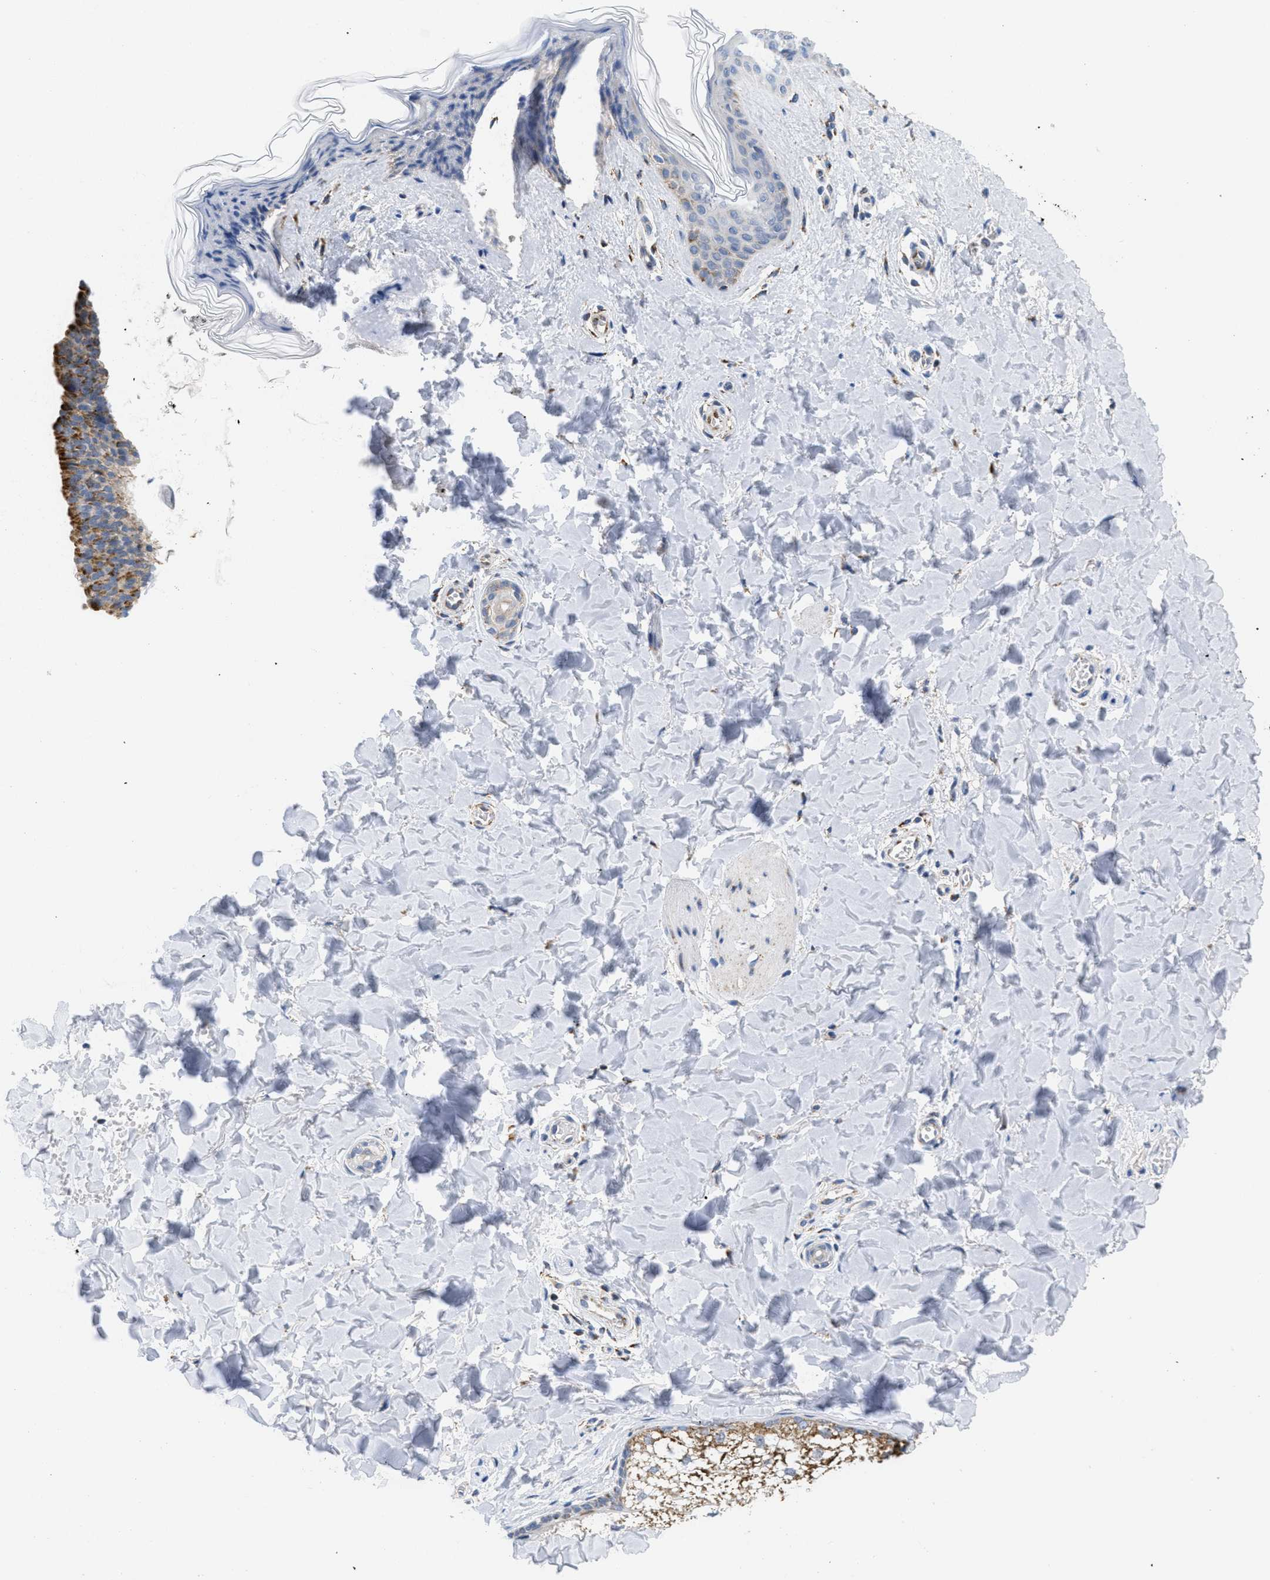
{"staining": {"intensity": "weak", "quantity": ">75%", "location": "cytoplasmic/membranous"}, "tissue": "skin", "cell_type": "Fibroblasts", "image_type": "normal", "snomed": [{"axis": "morphology", "description": "Normal tissue, NOS"}, {"axis": "topography", "description": "Skin"}], "caption": "This is a photomicrograph of immunohistochemistry staining of normal skin, which shows weak expression in the cytoplasmic/membranous of fibroblasts.", "gene": "KCNJ5", "patient": {"sex": "female", "age": 17}}